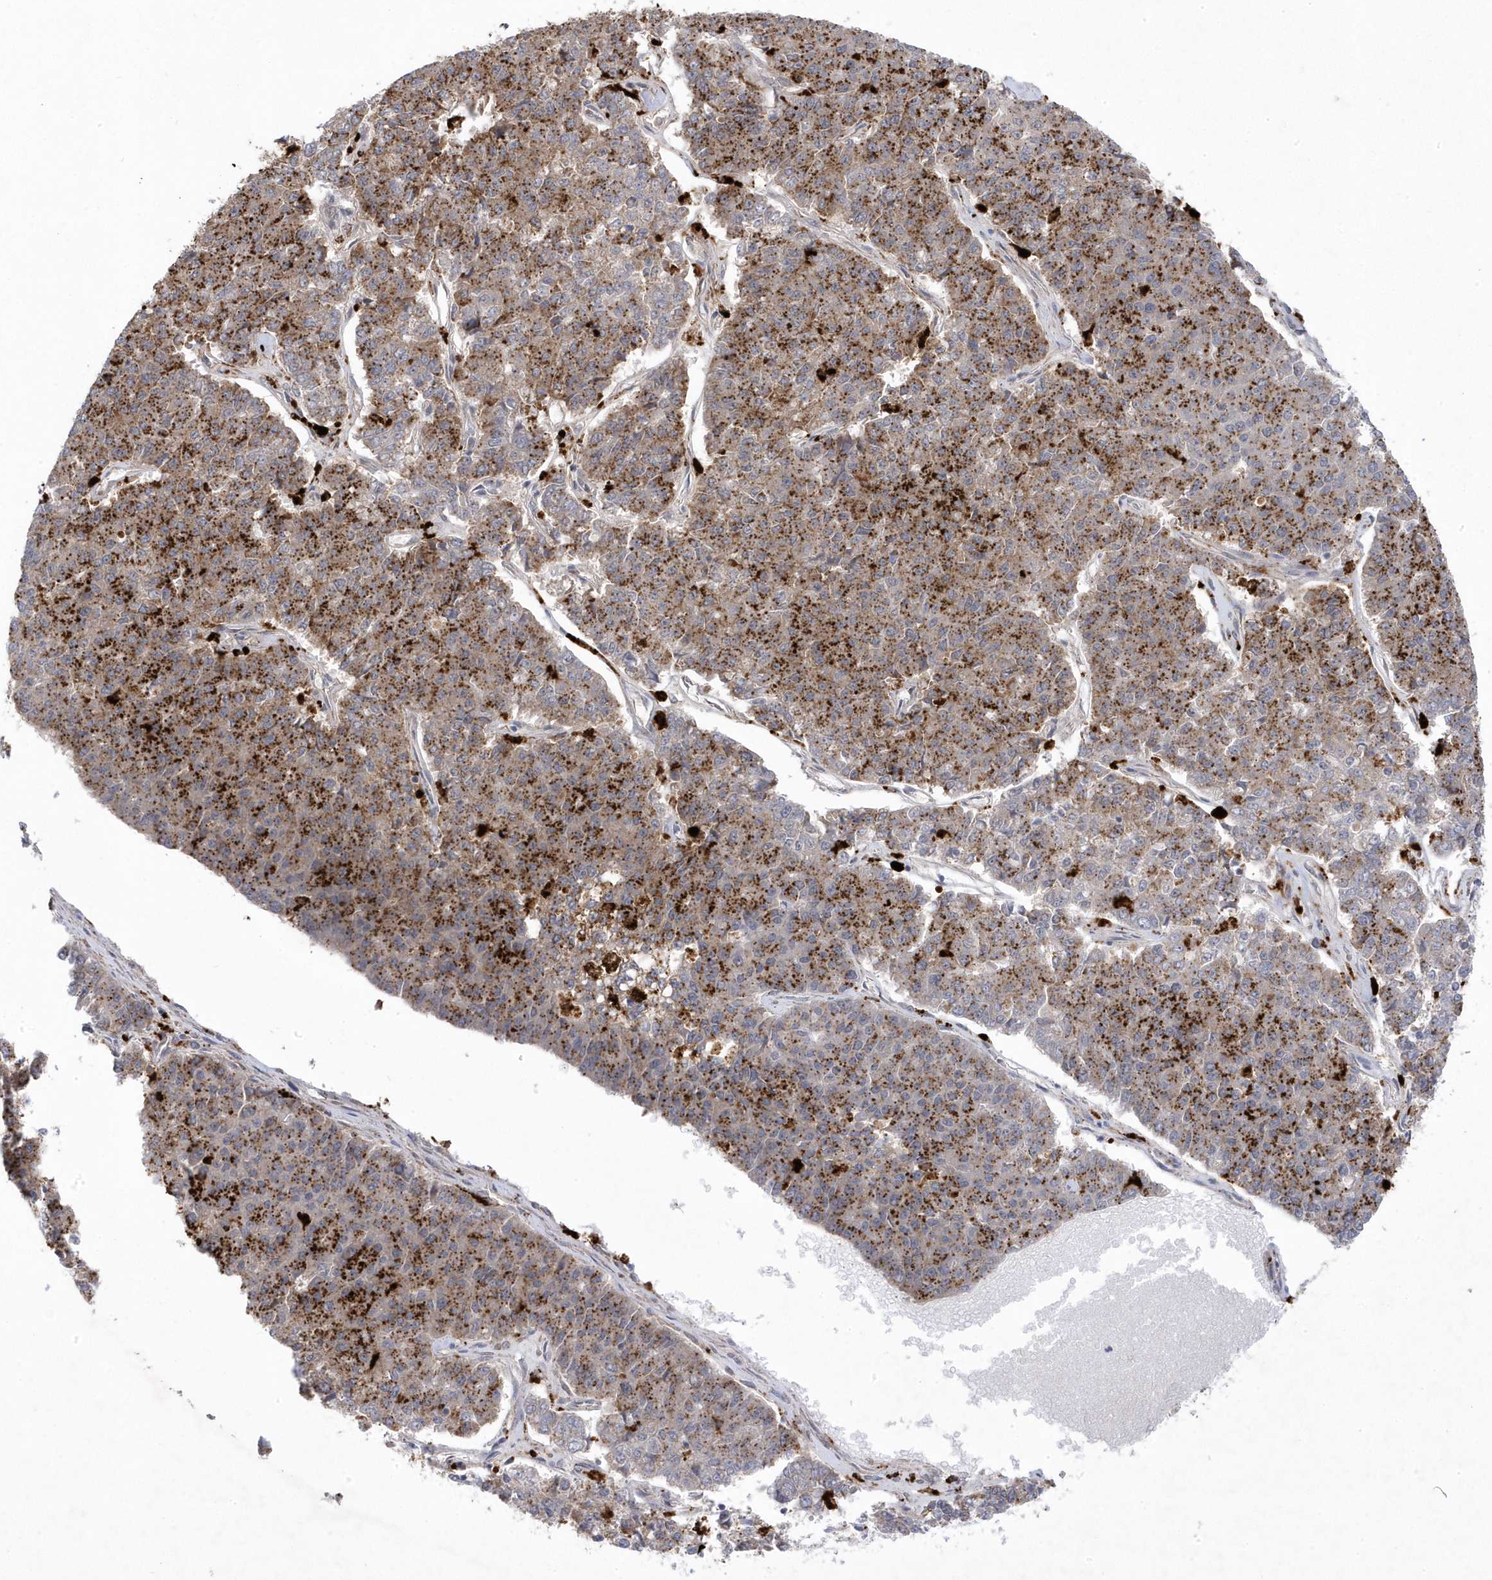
{"staining": {"intensity": "strong", "quantity": ">75%", "location": "cytoplasmic/membranous"}, "tissue": "pancreatic cancer", "cell_type": "Tumor cells", "image_type": "cancer", "snomed": [{"axis": "morphology", "description": "Adenocarcinoma, NOS"}, {"axis": "topography", "description": "Pancreas"}], "caption": "Immunohistochemical staining of adenocarcinoma (pancreatic) displays high levels of strong cytoplasmic/membranous protein positivity in approximately >75% of tumor cells.", "gene": "ANAPC1", "patient": {"sex": "male", "age": 50}}